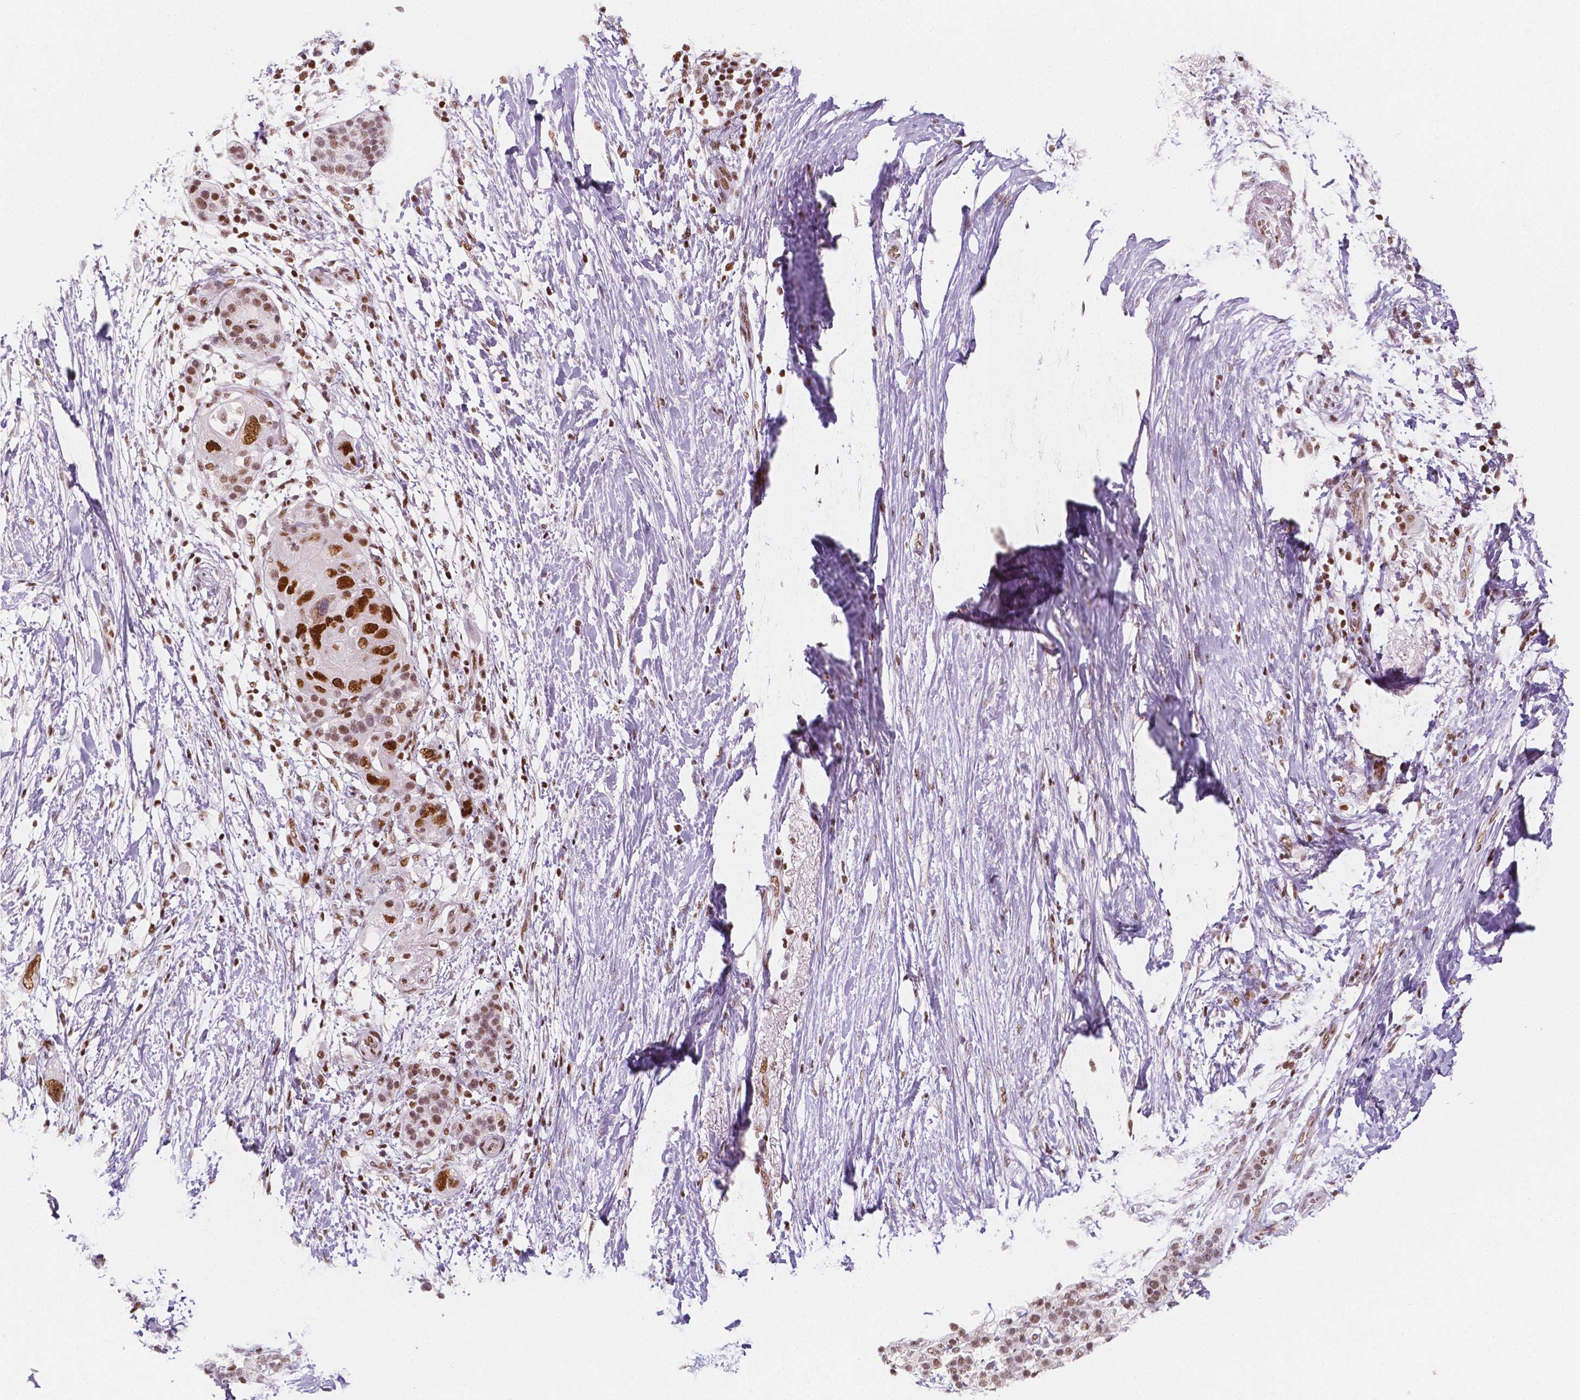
{"staining": {"intensity": "strong", "quantity": ">75%", "location": "nuclear"}, "tissue": "pancreatic cancer", "cell_type": "Tumor cells", "image_type": "cancer", "snomed": [{"axis": "morphology", "description": "Adenocarcinoma, NOS"}, {"axis": "topography", "description": "Pancreas"}], "caption": "Immunohistochemical staining of human pancreatic adenocarcinoma demonstrates high levels of strong nuclear protein staining in approximately >75% of tumor cells.", "gene": "HDAC1", "patient": {"sex": "female", "age": 72}}